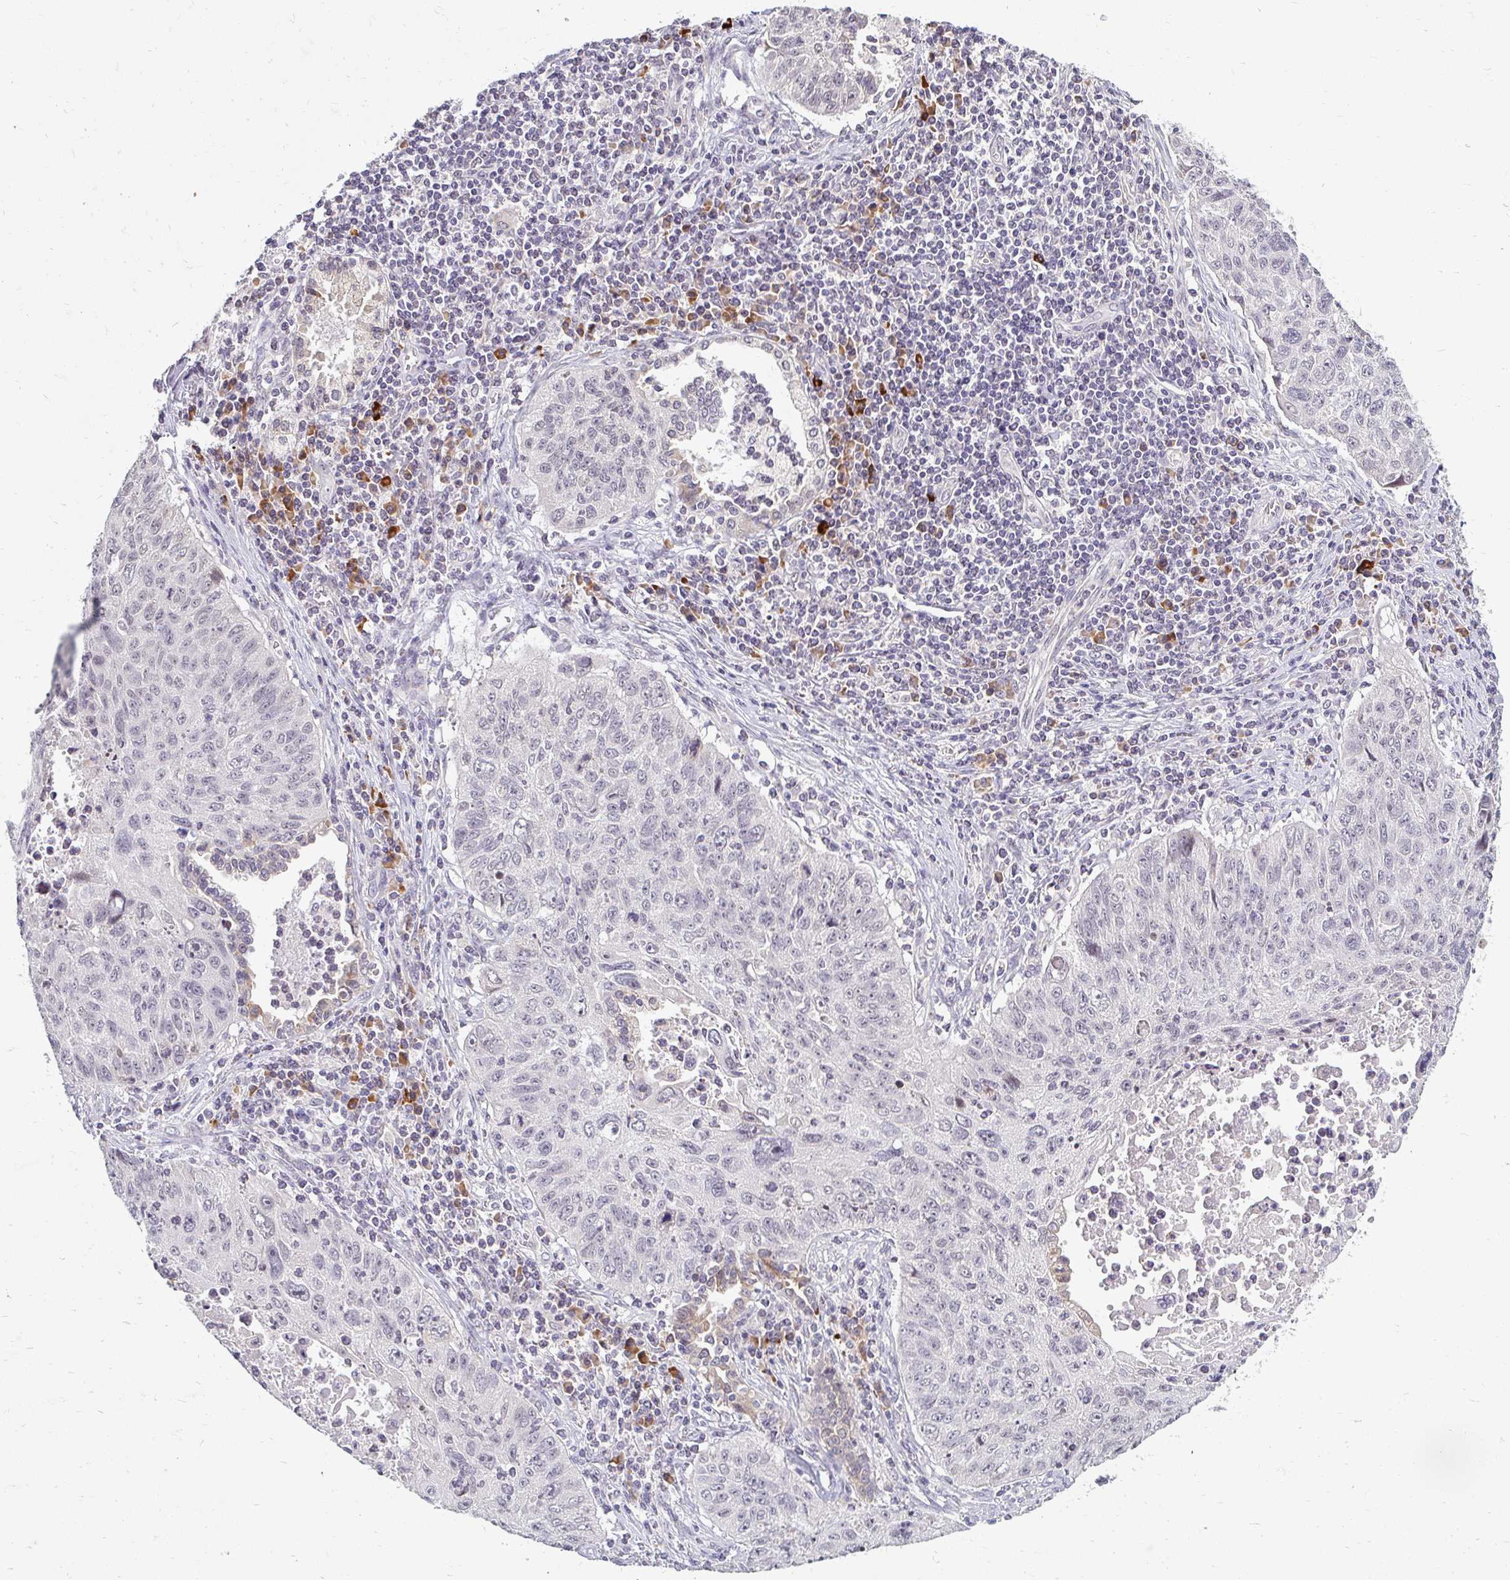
{"staining": {"intensity": "negative", "quantity": "none", "location": "none"}, "tissue": "lung cancer", "cell_type": "Tumor cells", "image_type": "cancer", "snomed": [{"axis": "morphology", "description": "Normal morphology"}, {"axis": "morphology", "description": "Aneuploidy"}, {"axis": "morphology", "description": "Squamous cell carcinoma, NOS"}, {"axis": "topography", "description": "Lymph node"}, {"axis": "topography", "description": "Lung"}], "caption": "Immunohistochemistry histopathology image of neoplastic tissue: human lung squamous cell carcinoma stained with DAB (3,3'-diaminobenzidine) demonstrates no significant protein positivity in tumor cells.", "gene": "DDN", "patient": {"sex": "female", "age": 76}}